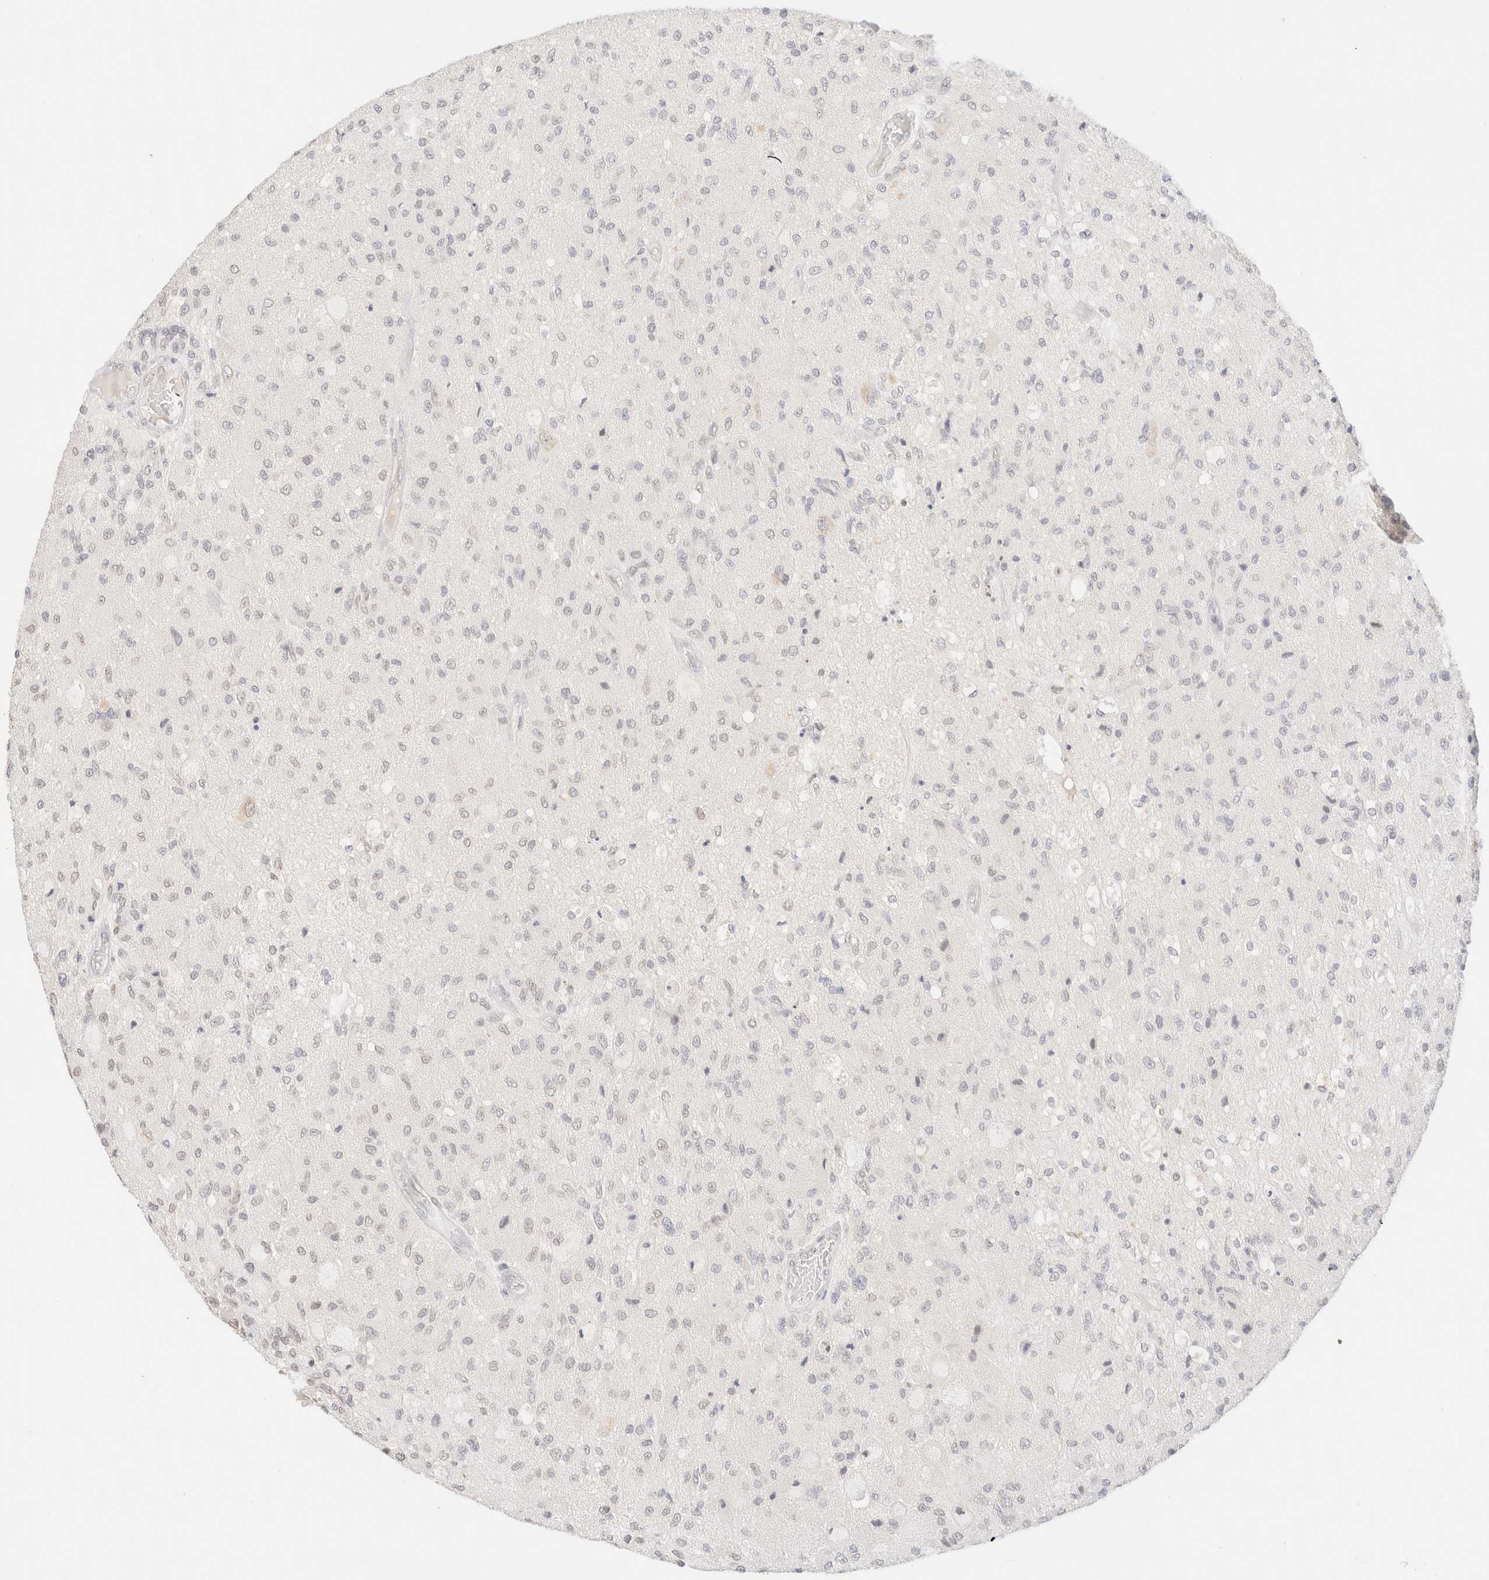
{"staining": {"intensity": "weak", "quantity": "<25%", "location": "nuclear"}, "tissue": "glioma", "cell_type": "Tumor cells", "image_type": "cancer", "snomed": [{"axis": "morphology", "description": "Normal tissue, NOS"}, {"axis": "morphology", "description": "Glioma, malignant, High grade"}, {"axis": "topography", "description": "Cerebral cortex"}], "caption": "DAB (3,3'-diaminobenzidine) immunohistochemical staining of glioma exhibits no significant expression in tumor cells. Nuclei are stained in blue.", "gene": "ZNF770", "patient": {"sex": "male", "age": 77}}